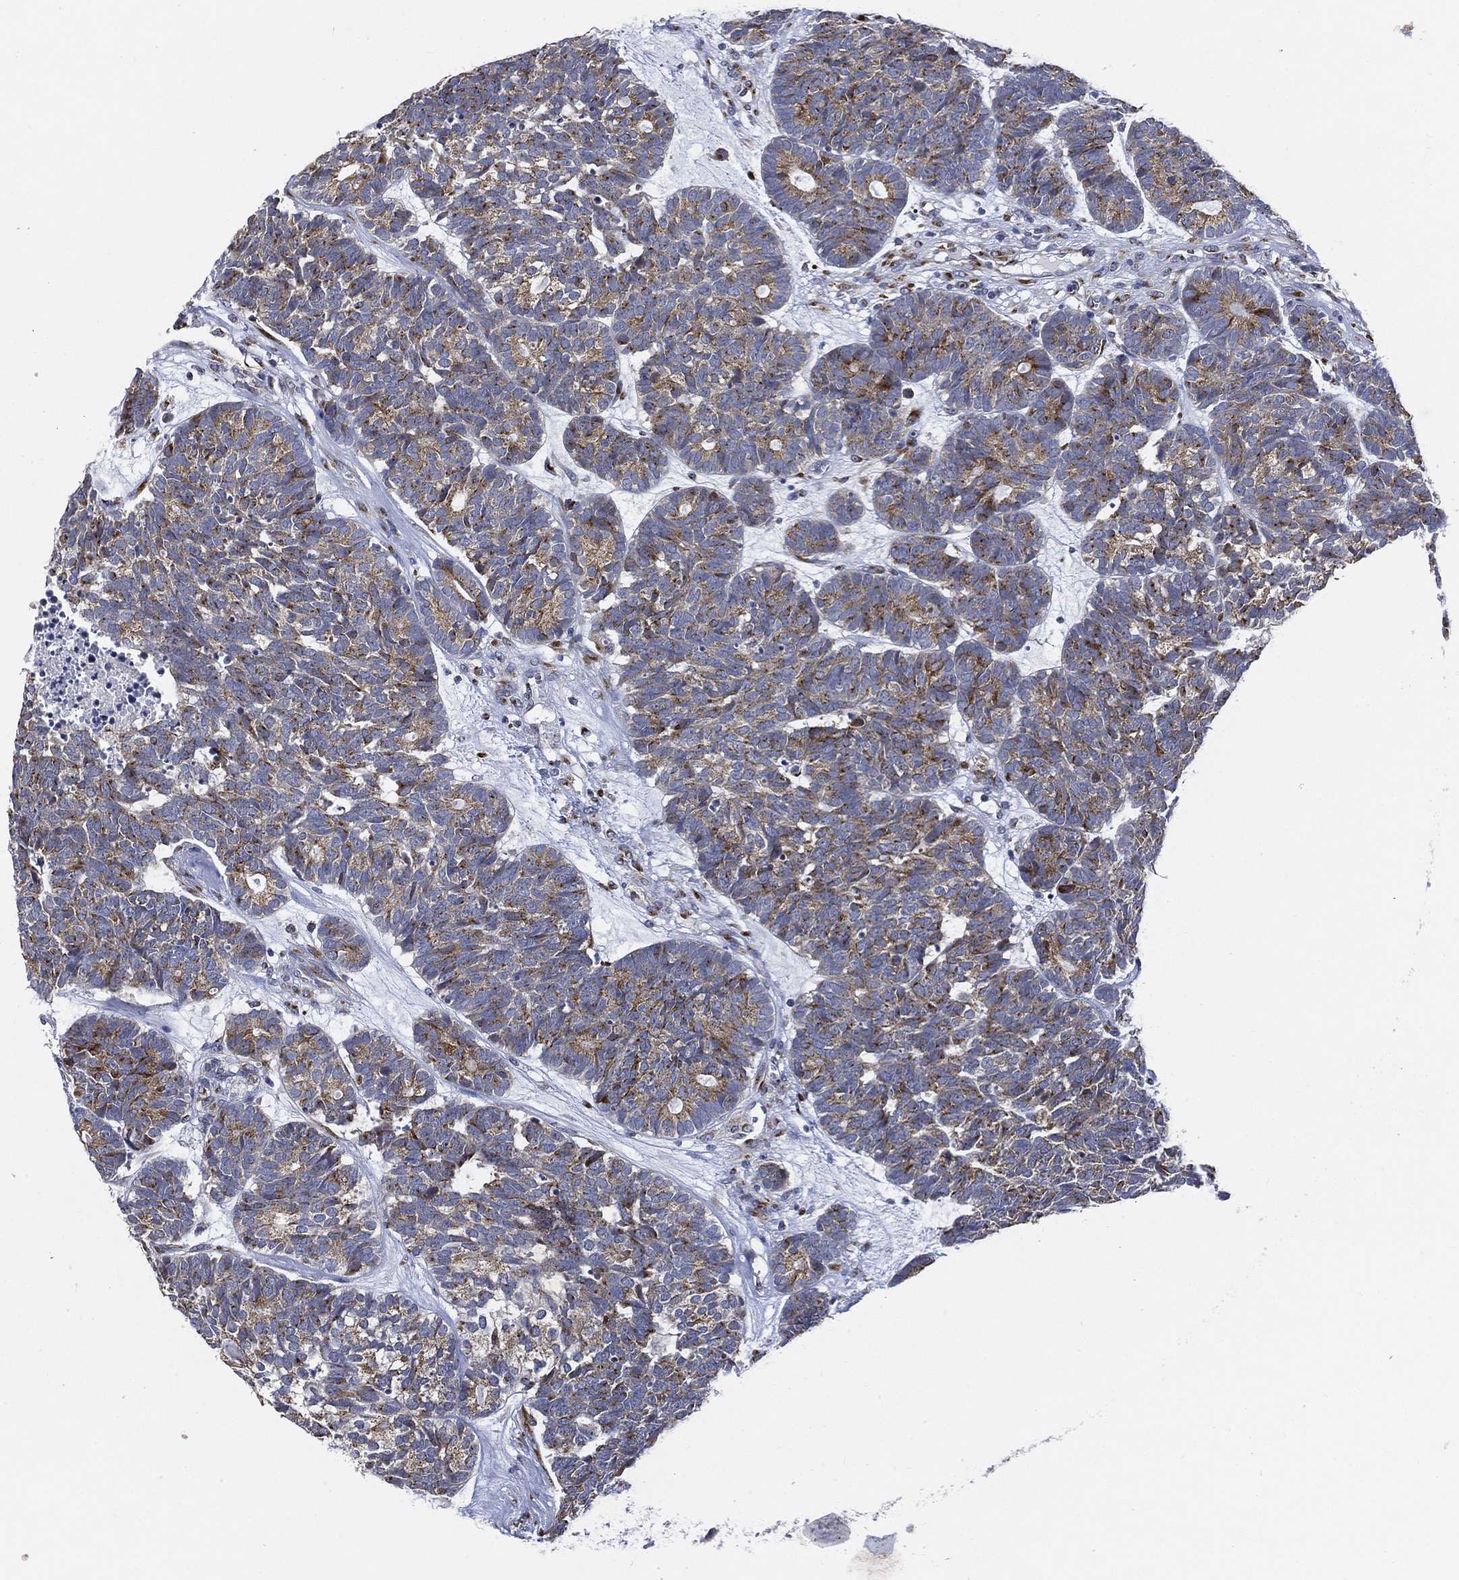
{"staining": {"intensity": "moderate", "quantity": "25%-75%", "location": "cytoplasmic/membranous"}, "tissue": "head and neck cancer", "cell_type": "Tumor cells", "image_type": "cancer", "snomed": [{"axis": "morphology", "description": "Adenocarcinoma, NOS"}, {"axis": "topography", "description": "Head-Neck"}], "caption": "Immunohistochemistry (DAB) staining of head and neck cancer (adenocarcinoma) demonstrates moderate cytoplasmic/membranous protein staining in about 25%-75% of tumor cells.", "gene": "TICAM1", "patient": {"sex": "female", "age": 81}}